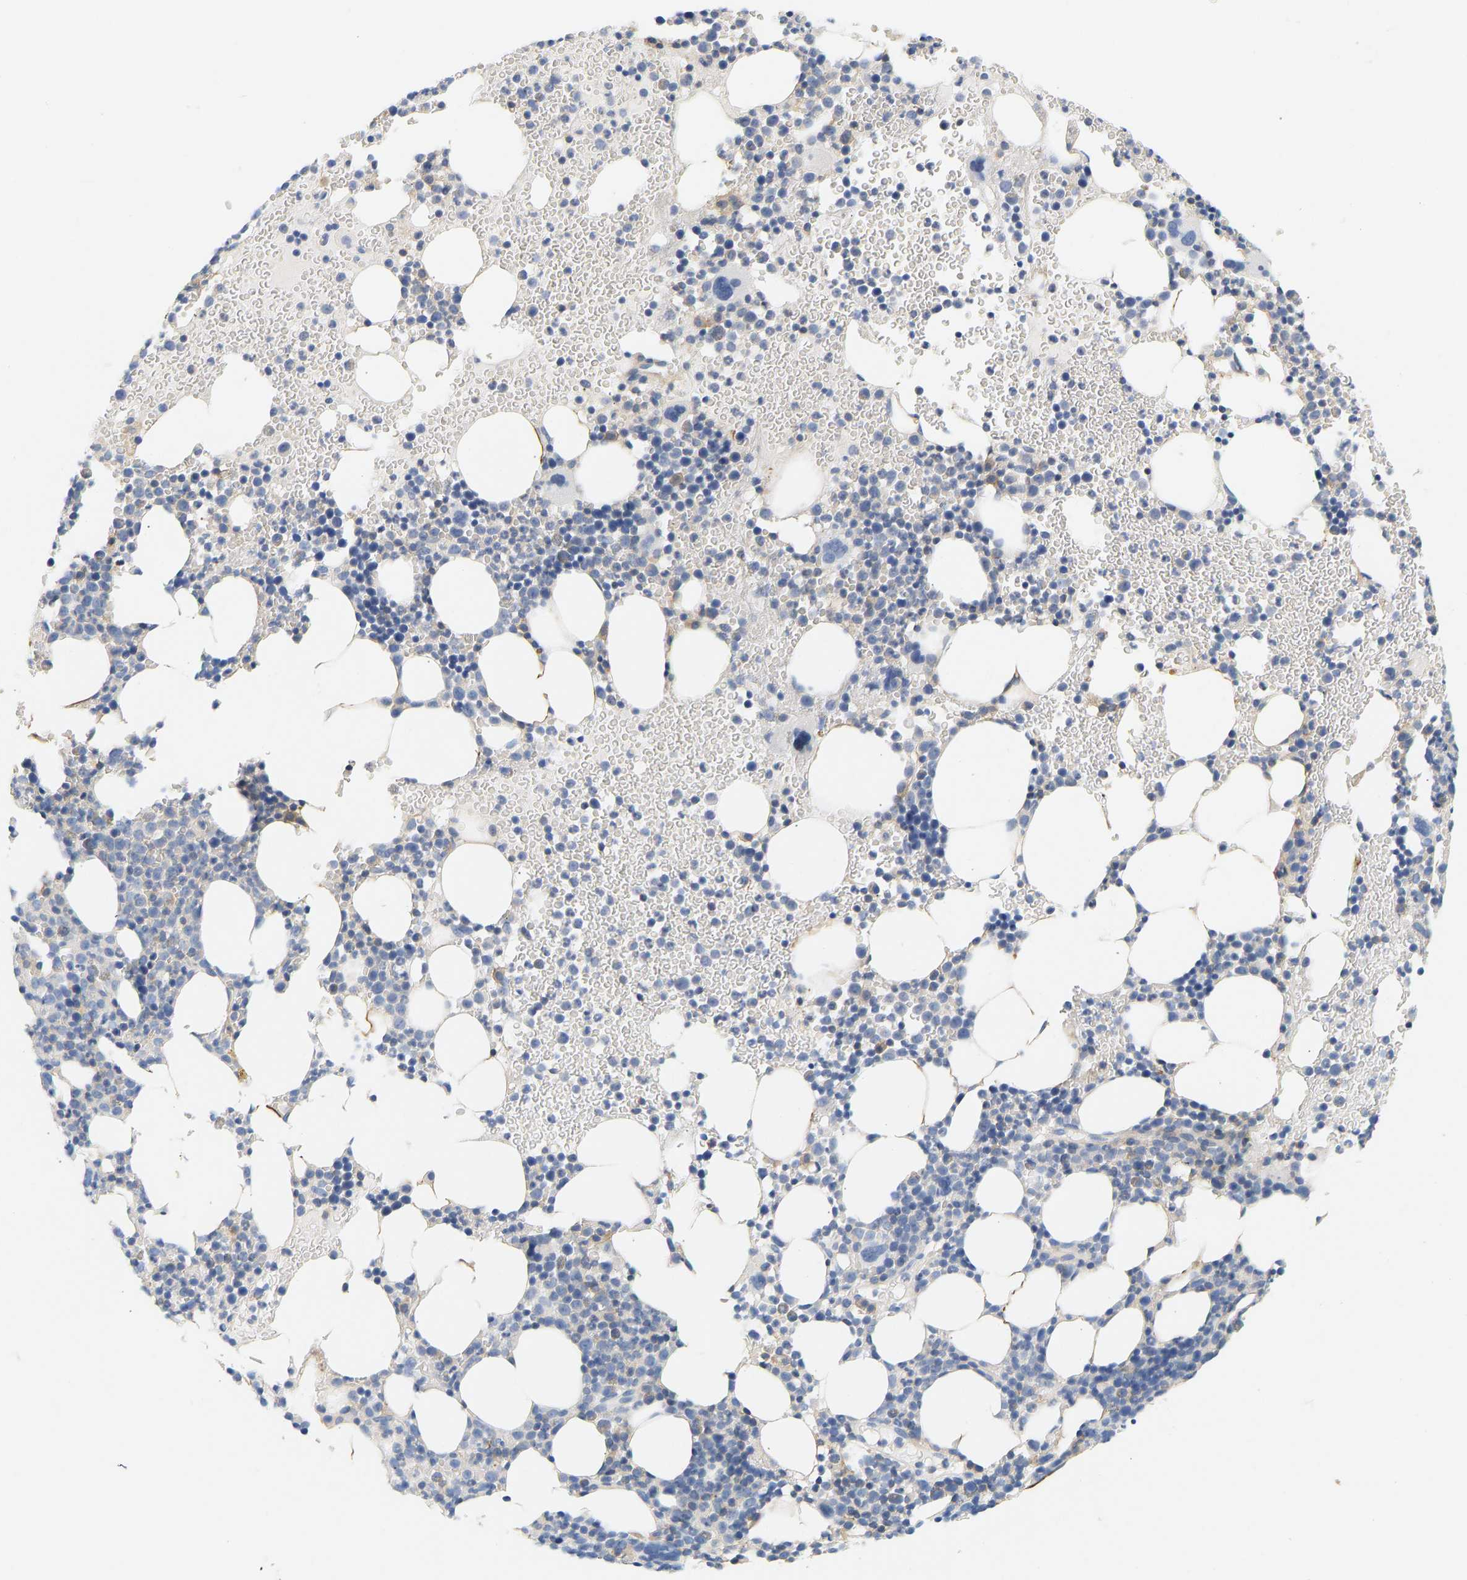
{"staining": {"intensity": "negative", "quantity": "none", "location": "none"}, "tissue": "bone marrow", "cell_type": "Hematopoietic cells", "image_type": "normal", "snomed": [{"axis": "morphology", "description": "Normal tissue, NOS"}, {"axis": "morphology", "description": "Inflammation, NOS"}, {"axis": "topography", "description": "Bone marrow"}], "caption": "A histopathology image of human bone marrow is negative for staining in hematopoietic cells. (Immunohistochemistry (ihc), brightfield microscopy, high magnification).", "gene": "BVES", "patient": {"sex": "female", "age": 67}}